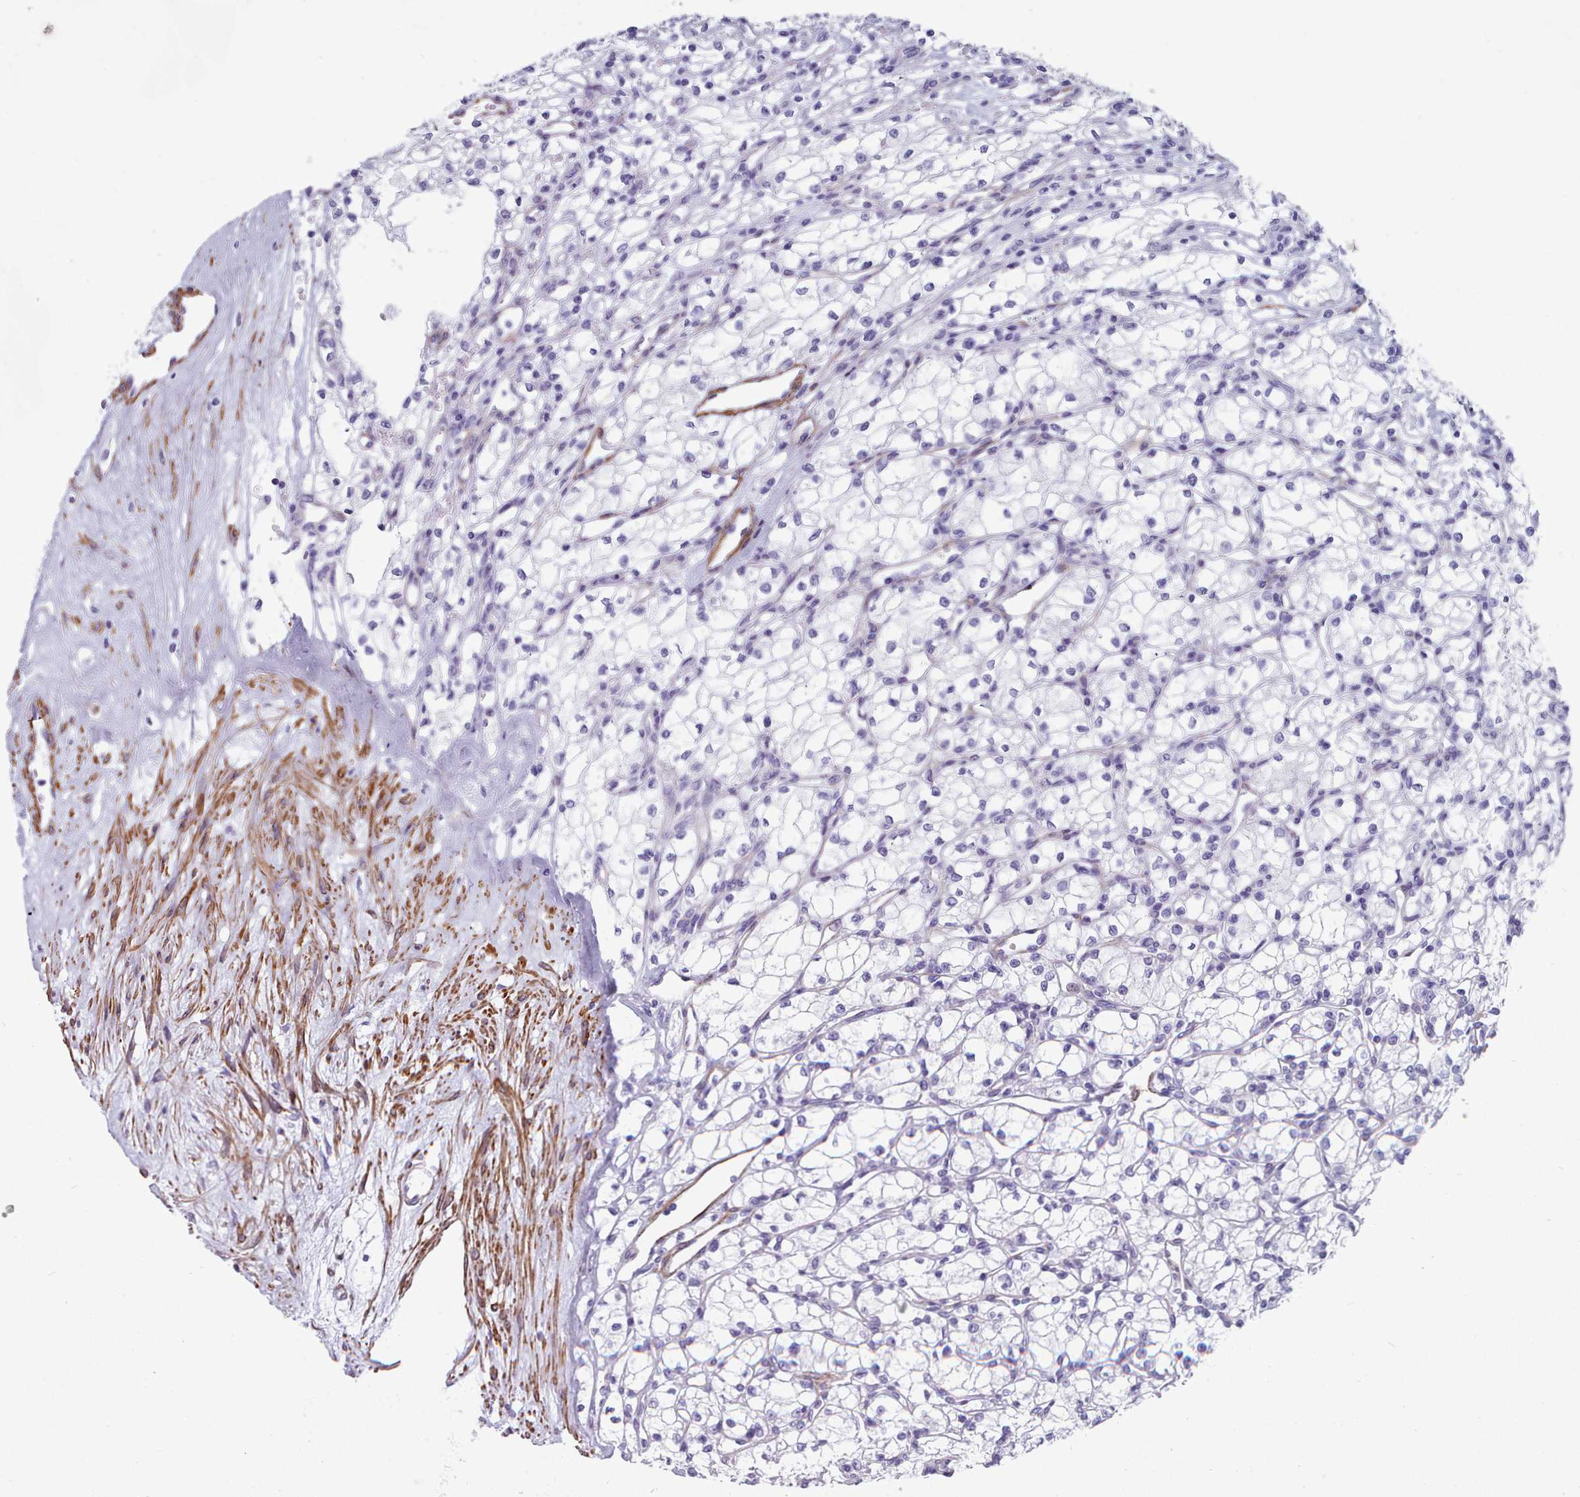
{"staining": {"intensity": "negative", "quantity": "none", "location": "none"}, "tissue": "renal cancer", "cell_type": "Tumor cells", "image_type": "cancer", "snomed": [{"axis": "morphology", "description": "Adenocarcinoma, NOS"}, {"axis": "topography", "description": "Kidney"}], "caption": "Immunohistochemistry micrograph of human renal adenocarcinoma stained for a protein (brown), which reveals no expression in tumor cells. (DAB (3,3'-diaminobenzidine) immunohistochemistry (IHC) visualized using brightfield microscopy, high magnification).", "gene": "FPGS", "patient": {"sex": "male", "age": 59}}